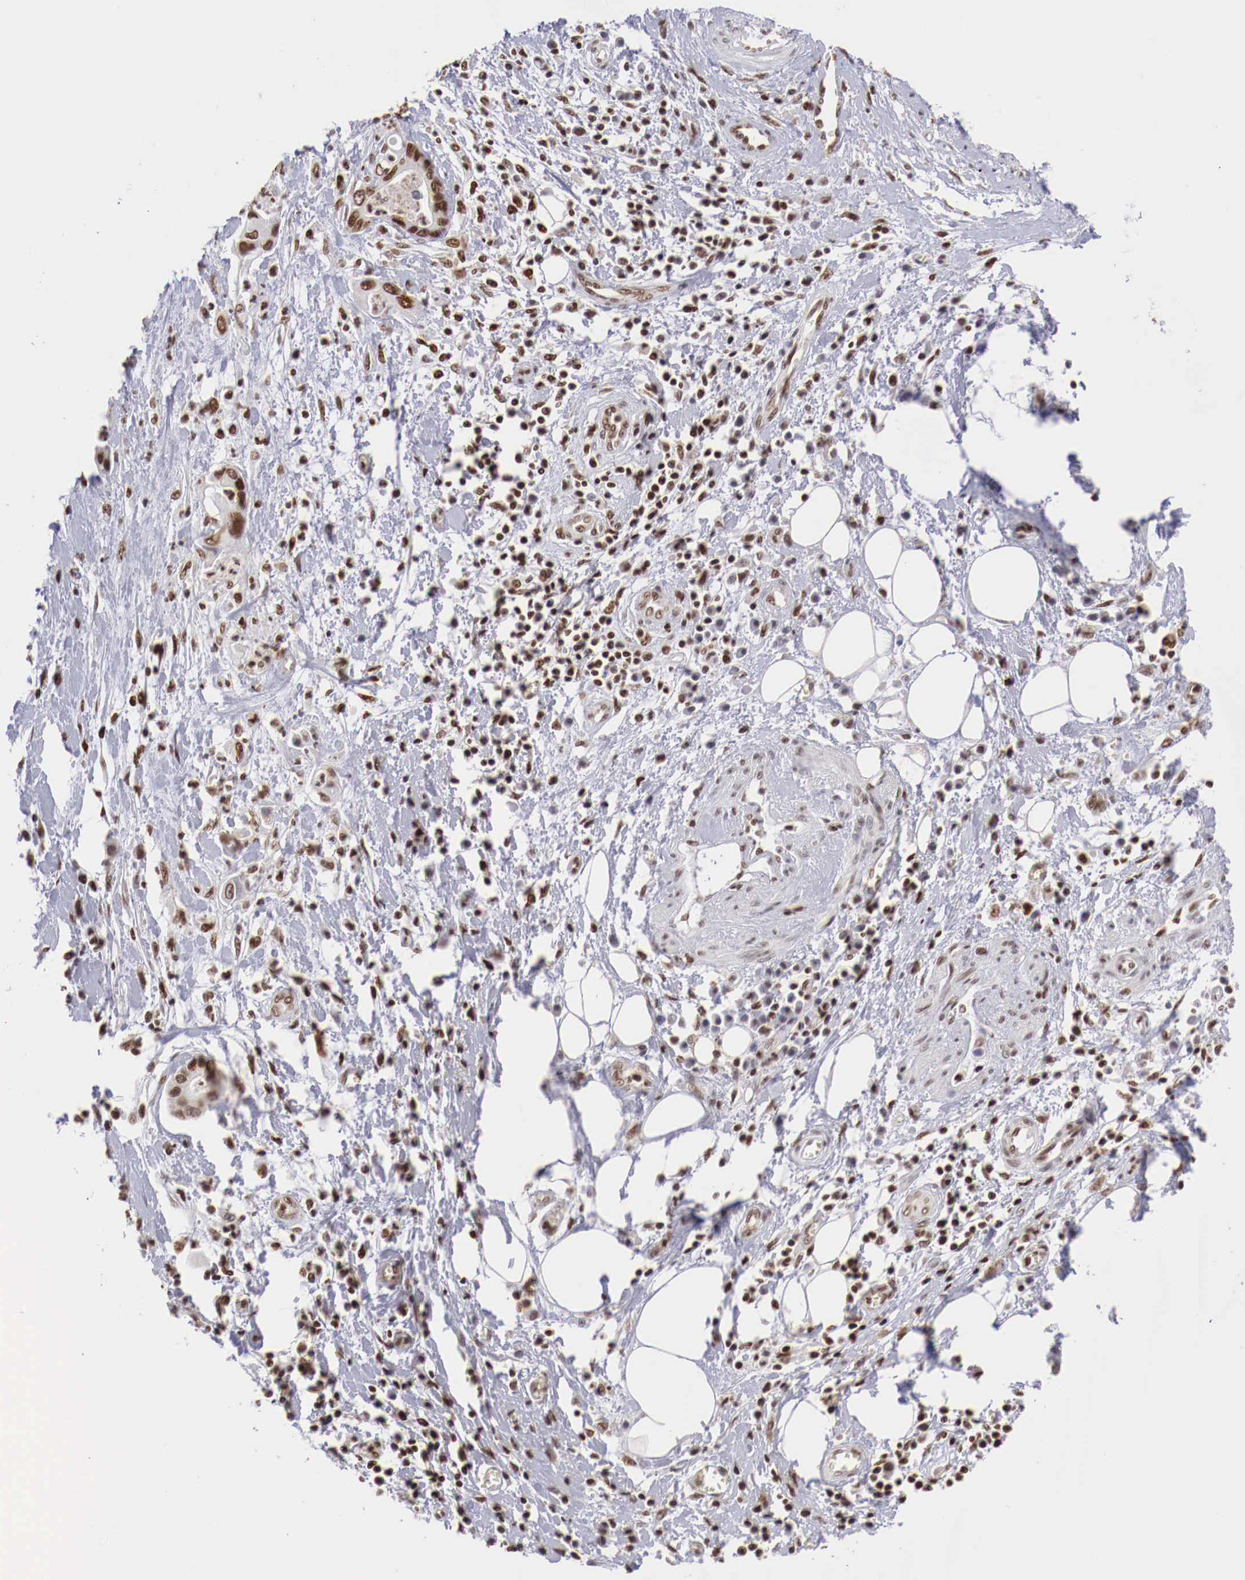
{"staining": {"intensity": "moderate", "quantity": ">75%", "location": "nuclear"}, "tissue": "pancreatic cancer", "cell_type": "Tumor cells", "image_type": "cancer", "snomed": [{"axis": "morphology", "description": "Adenocarcinoma, NOS"}, {"axis": "topography", "description": "Pancreas"}], "caption": "Immunohistochemical staining of pancreatic cancer demonstrates medium levels of moderate nuclear protein expression in about >75% of tumor cells. The staining is performed using DAB (3,3'-diaminobenzidine) brown chromogen to label protein expression. The nuclei are counter-stained blue using hematoxylin.", "gene": "MAX", "patient": {"sex": "female", "age": 70}}